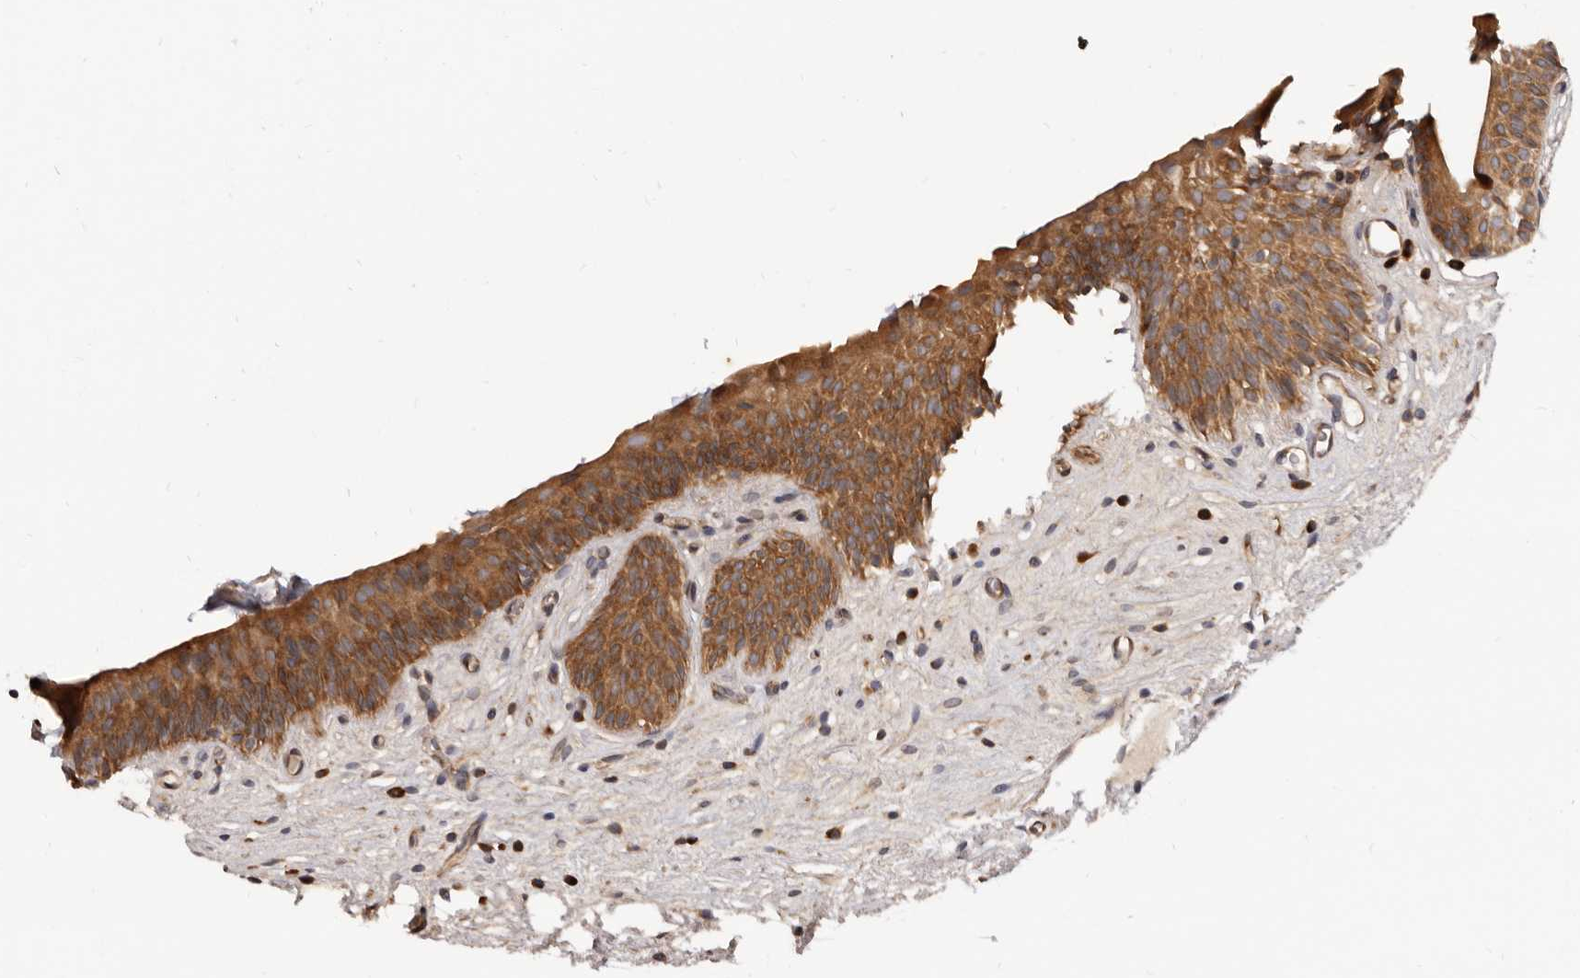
{"staining": {"intensity": "moderate", "quantity": ">75%", "location": "cytoplasmic/membranous"}, "tissue": "urinary bladder", "cell_type": "Urothelial cells", "image_type": "normal", "snomed": [{"axis": "morphology", "description": "Normal tissue, NOS"}, {"axis": "topography", "description": "Urinary bladder"}], "caption": "DAB immunohistochemical staining of benign human urinary bladder demonstrates moderate cytoplasmic/membranous protein staining in about >75% of urothelial cells.", "gene": "ADAMTS20", "patient": {"sex": "male", "age": 83}}